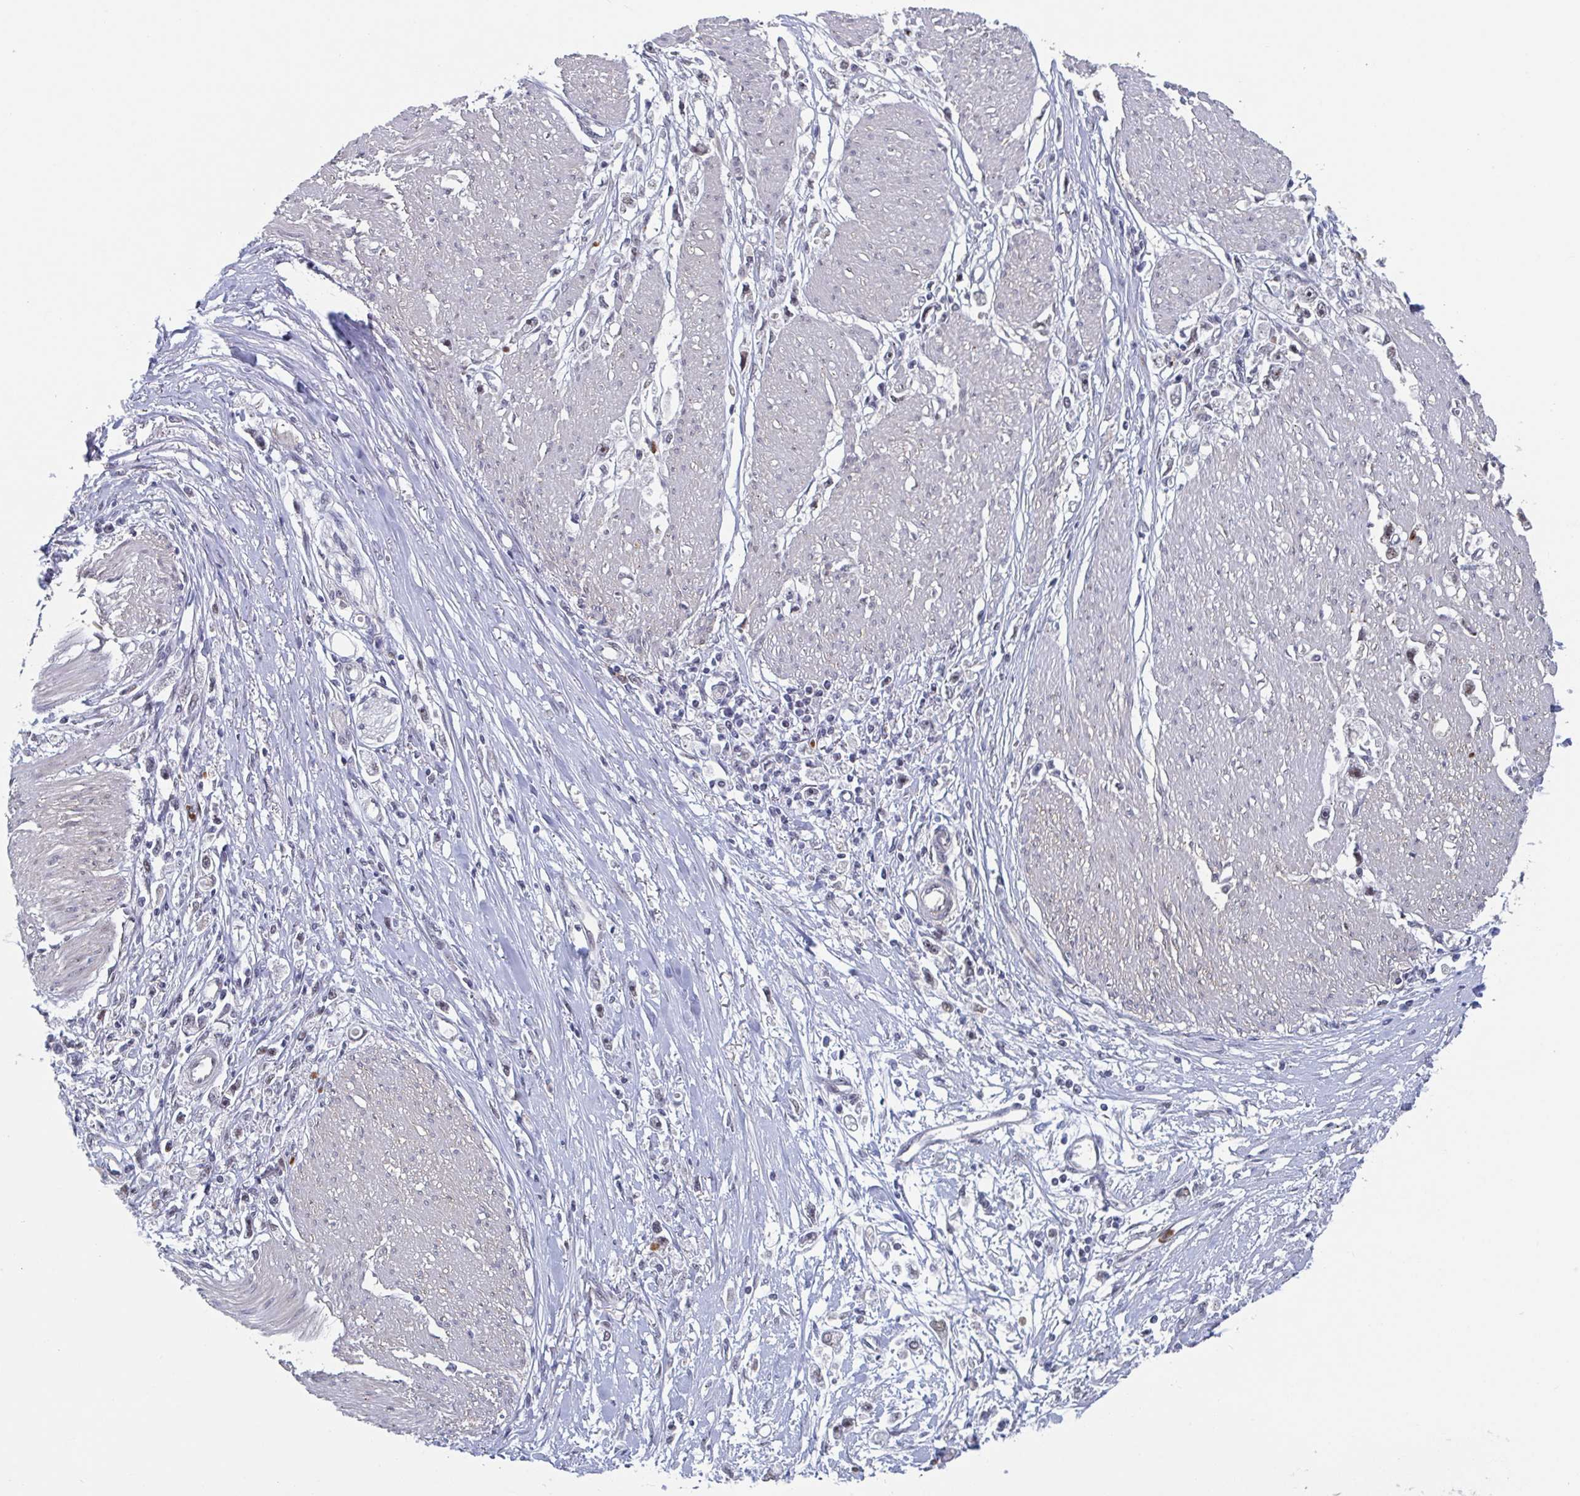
{"staining": {"intensity": "weak", "quantity": "<25%", "location": "nuclear"}, "tissue": "stomach cancer", "cell_type": "Tumor cells", "image_type": "cancer", "snomed": [{"axis": "morphology", "description": "Adenocarcinoma, NOS"}, {"axis": "topography", "description": "Stomach"}], "caption": "IHC of human stomach adenocarcinoma displays no expression in tumor cells. The staining is performed using DAB brown chromogen with nuclei counter-stained in using hematoxylin.", "gene": "RNF212", "patient": {"sex": "female", "age": 59}}